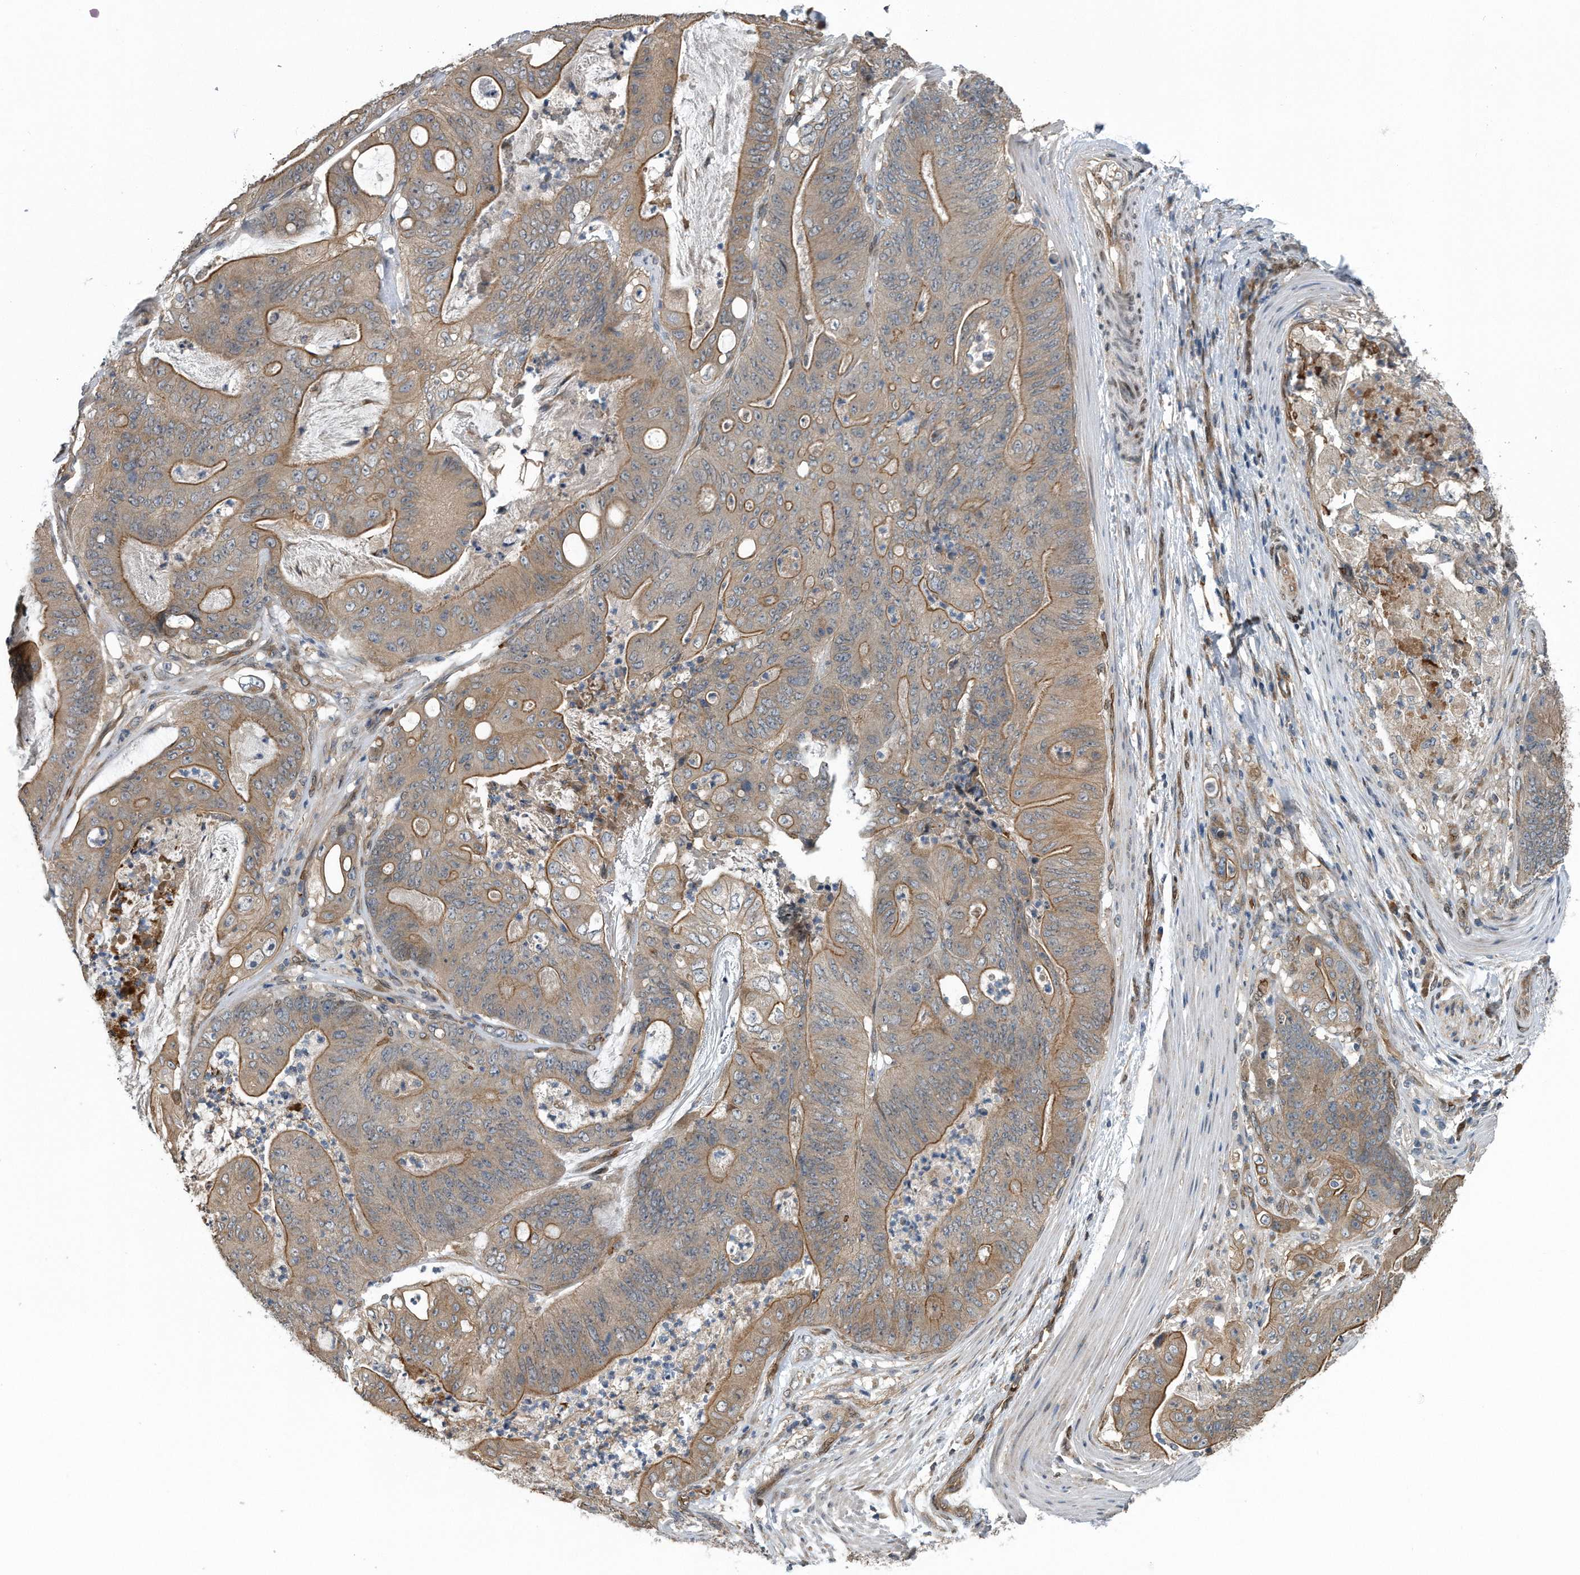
{"staining": {"intensity": "moderate", "quantity": ">75%", "location": "cytoplasmic/membranous"}, "tissue": "stomach cancer", "cell_type": "Tumor cells", "image_type": "cancer", "snomed": [{"axis": "morphology", "description": "Adenocarcinoma, NOS"}, {"axis": "topography", "description": "Stomach"}], "caption": "Stomach cancer stained for a protein (brown) exhibits moderate cytoplasmic/membranous positive staining in approximately >75% of tumor cells.", "gene": "ZNF79", "patient": {"sex": "female", "age": 73}}